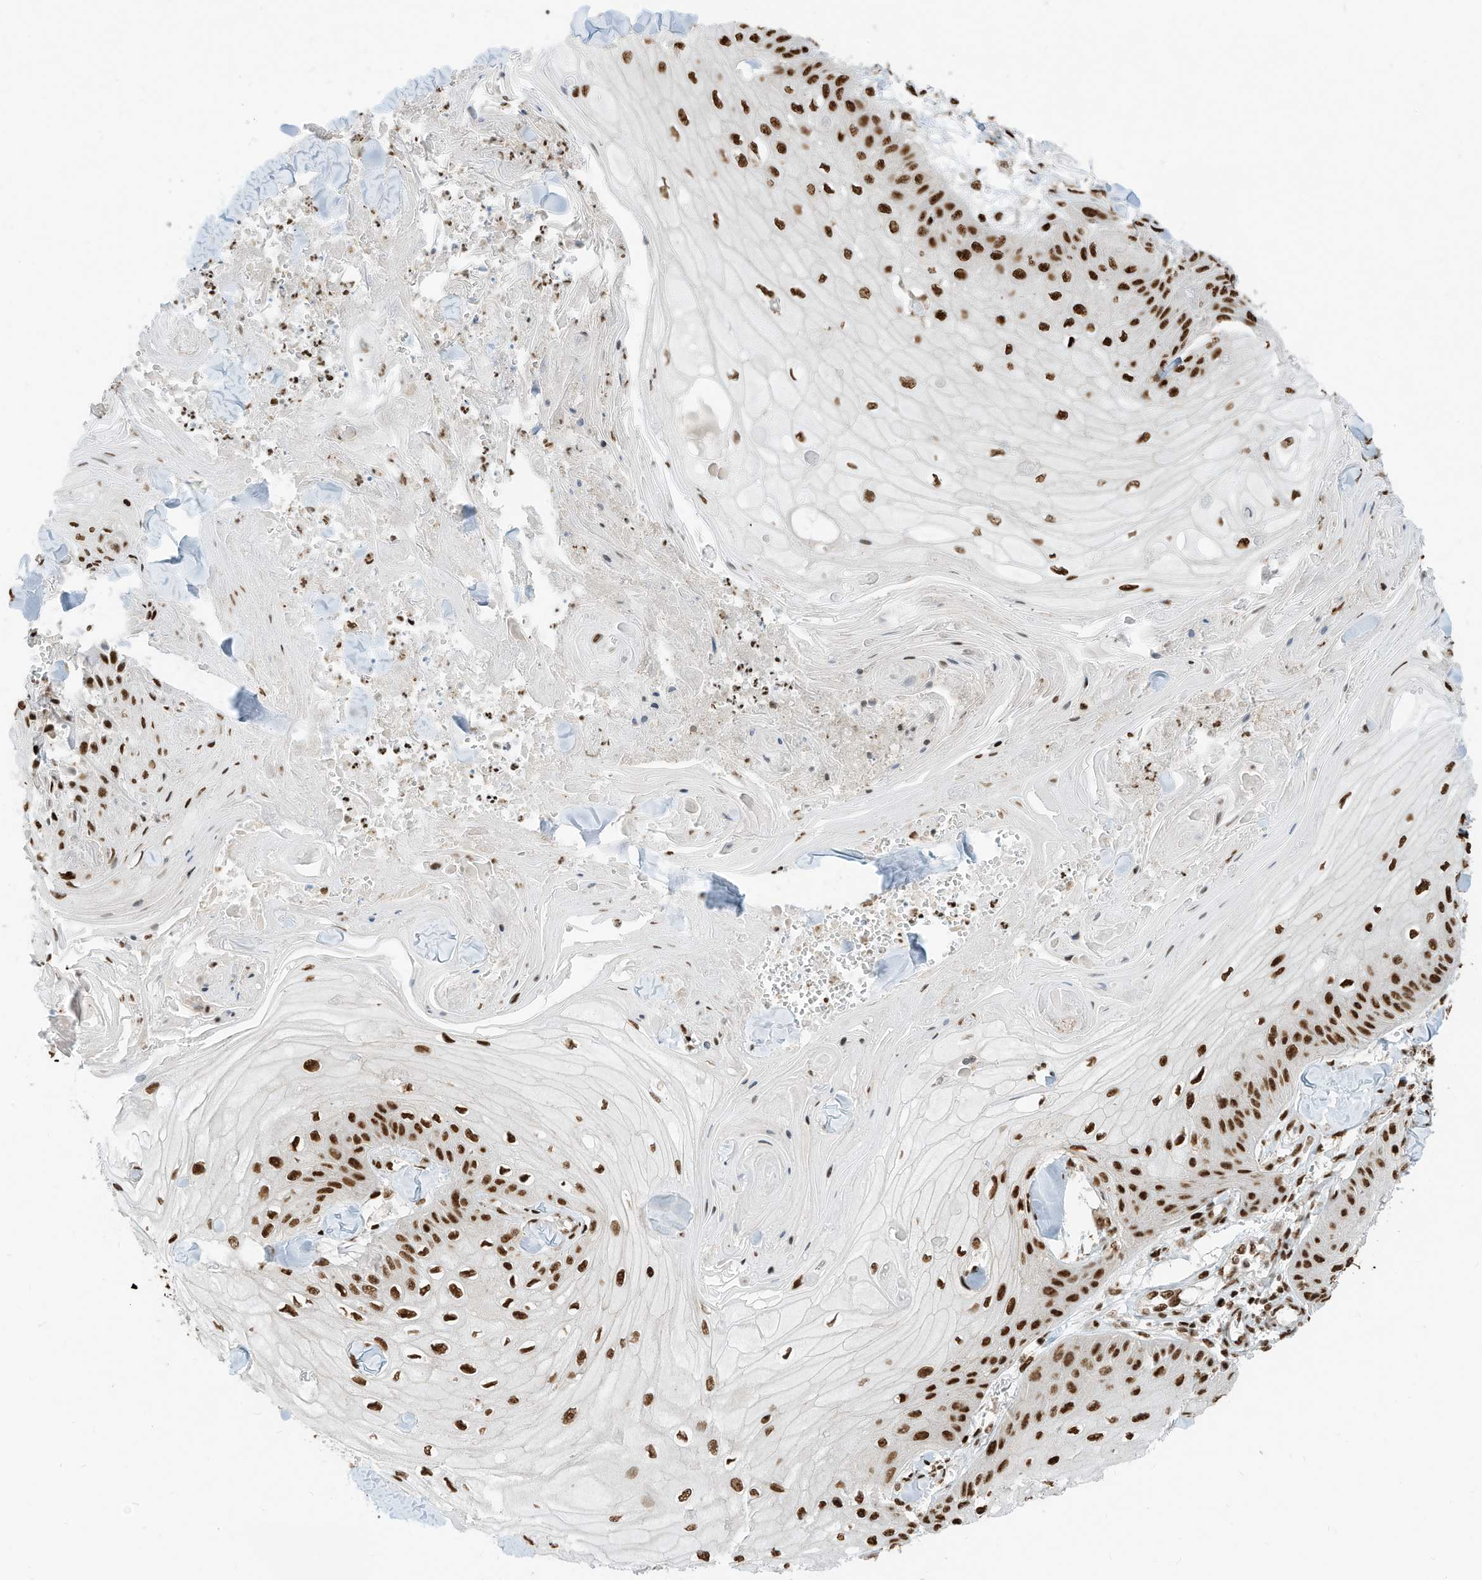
{"staining": {"intensity": "strong", "quantity": ">75%", "location": "nuclear"}, "tissue": "skin cancer", "cell_type": "Tumor cells", "image_type": "cancer", "snomed": [{"axis": "morphology", "description": "Squamous cell carcinoma, NOS"}, {"axis": "topography", "description": "Skin"}], "caption": "Immunohistochemical staining of squamous cell carcinoma (skin) reveals strong nuclear protein staining in about >75% of tumor cells.", "gene": "SAMD15", "patient": {"sex": "male", "age": 74}}